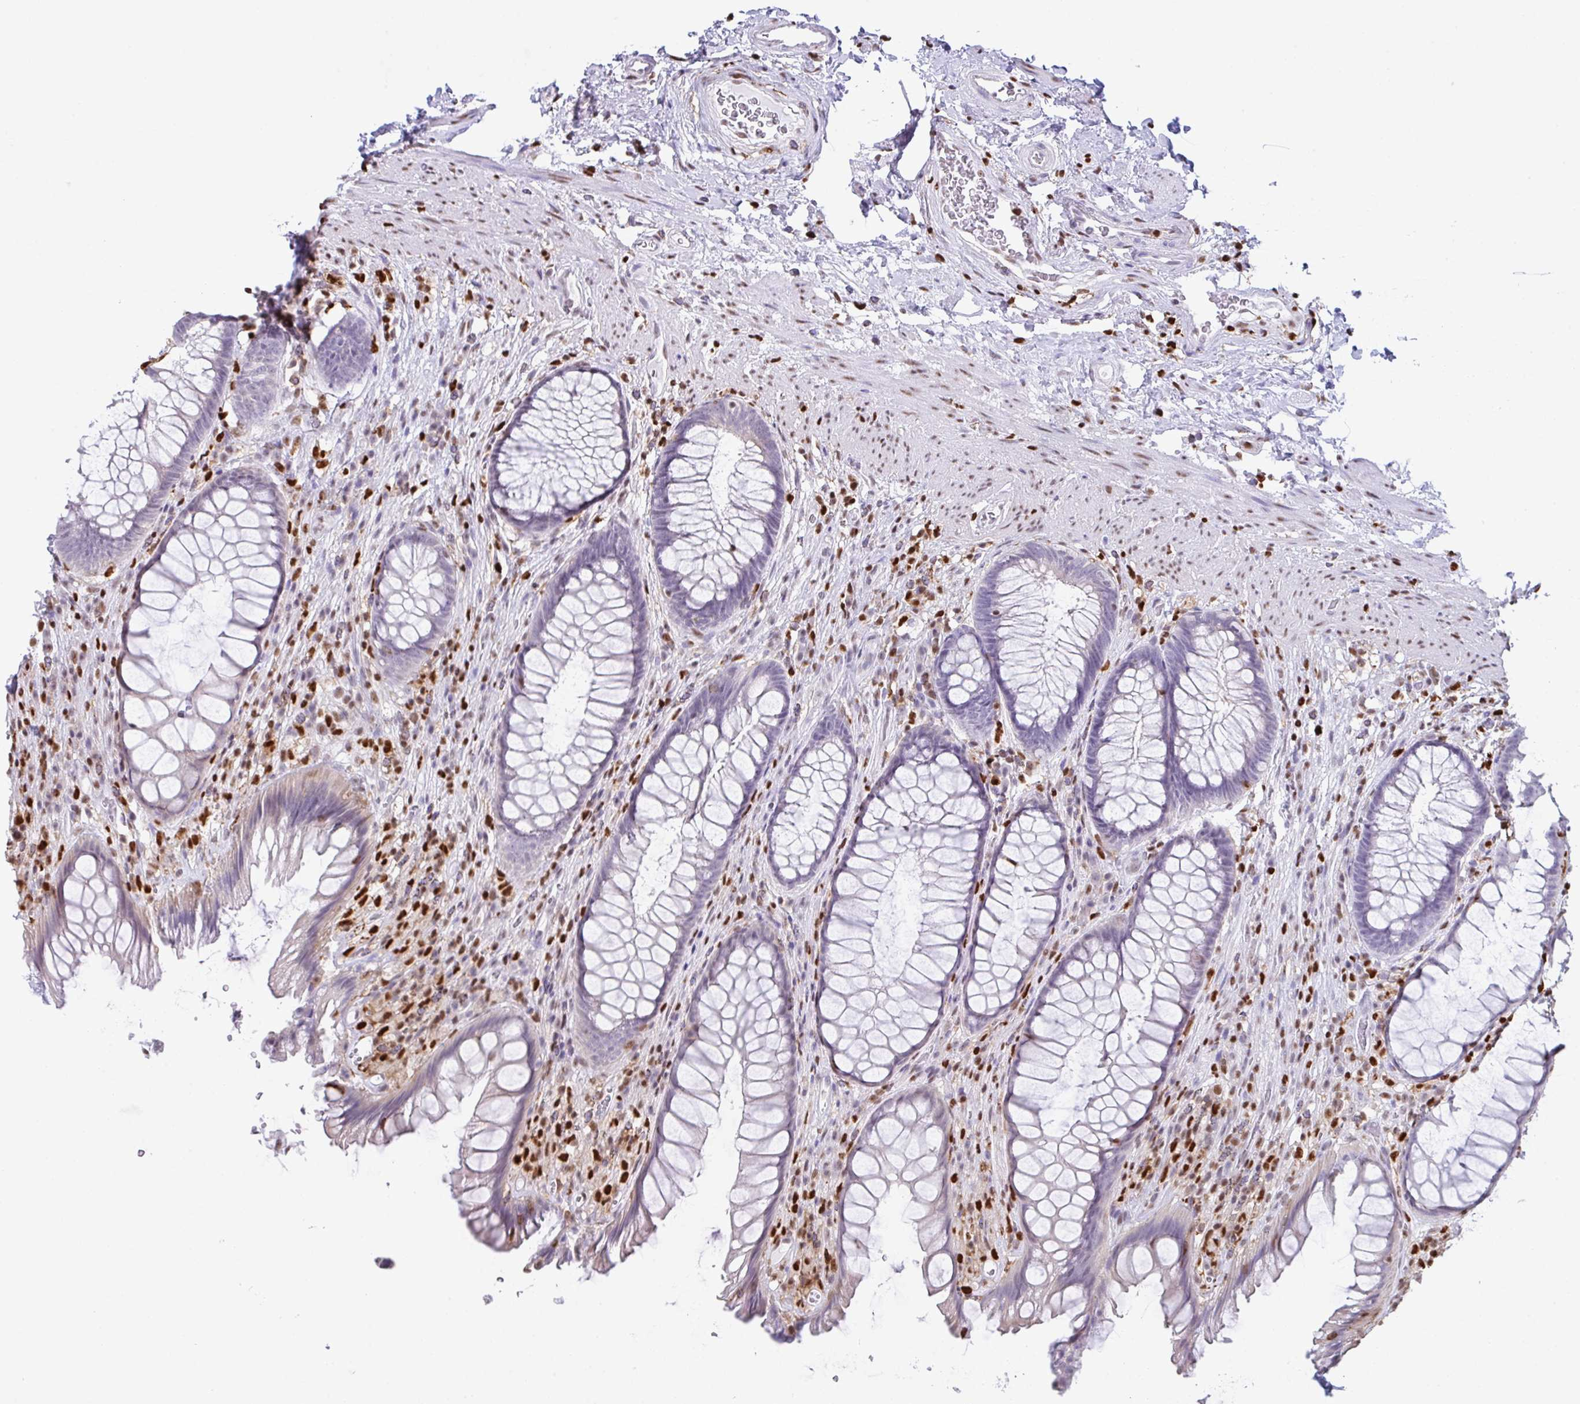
{"staining": {"intensity": "weak", "quantity": "<25%", "location": "nuclear"}, "tissue": "rectum", "cell_type": "Glandular cells", "image_type": "normal", "snomed": [{"axis": "morphology", "description": "Normal tissue, NOS"}, {"axis": "topography", "description": "Rectum"}], "caption": "This is an immunohistochemistry (IHC) photomicrograph of unremarkable rectum. There is no staining in glandular cells.", "gene": "BTBD10", "patient": {"sex": "male", "age": 53}}